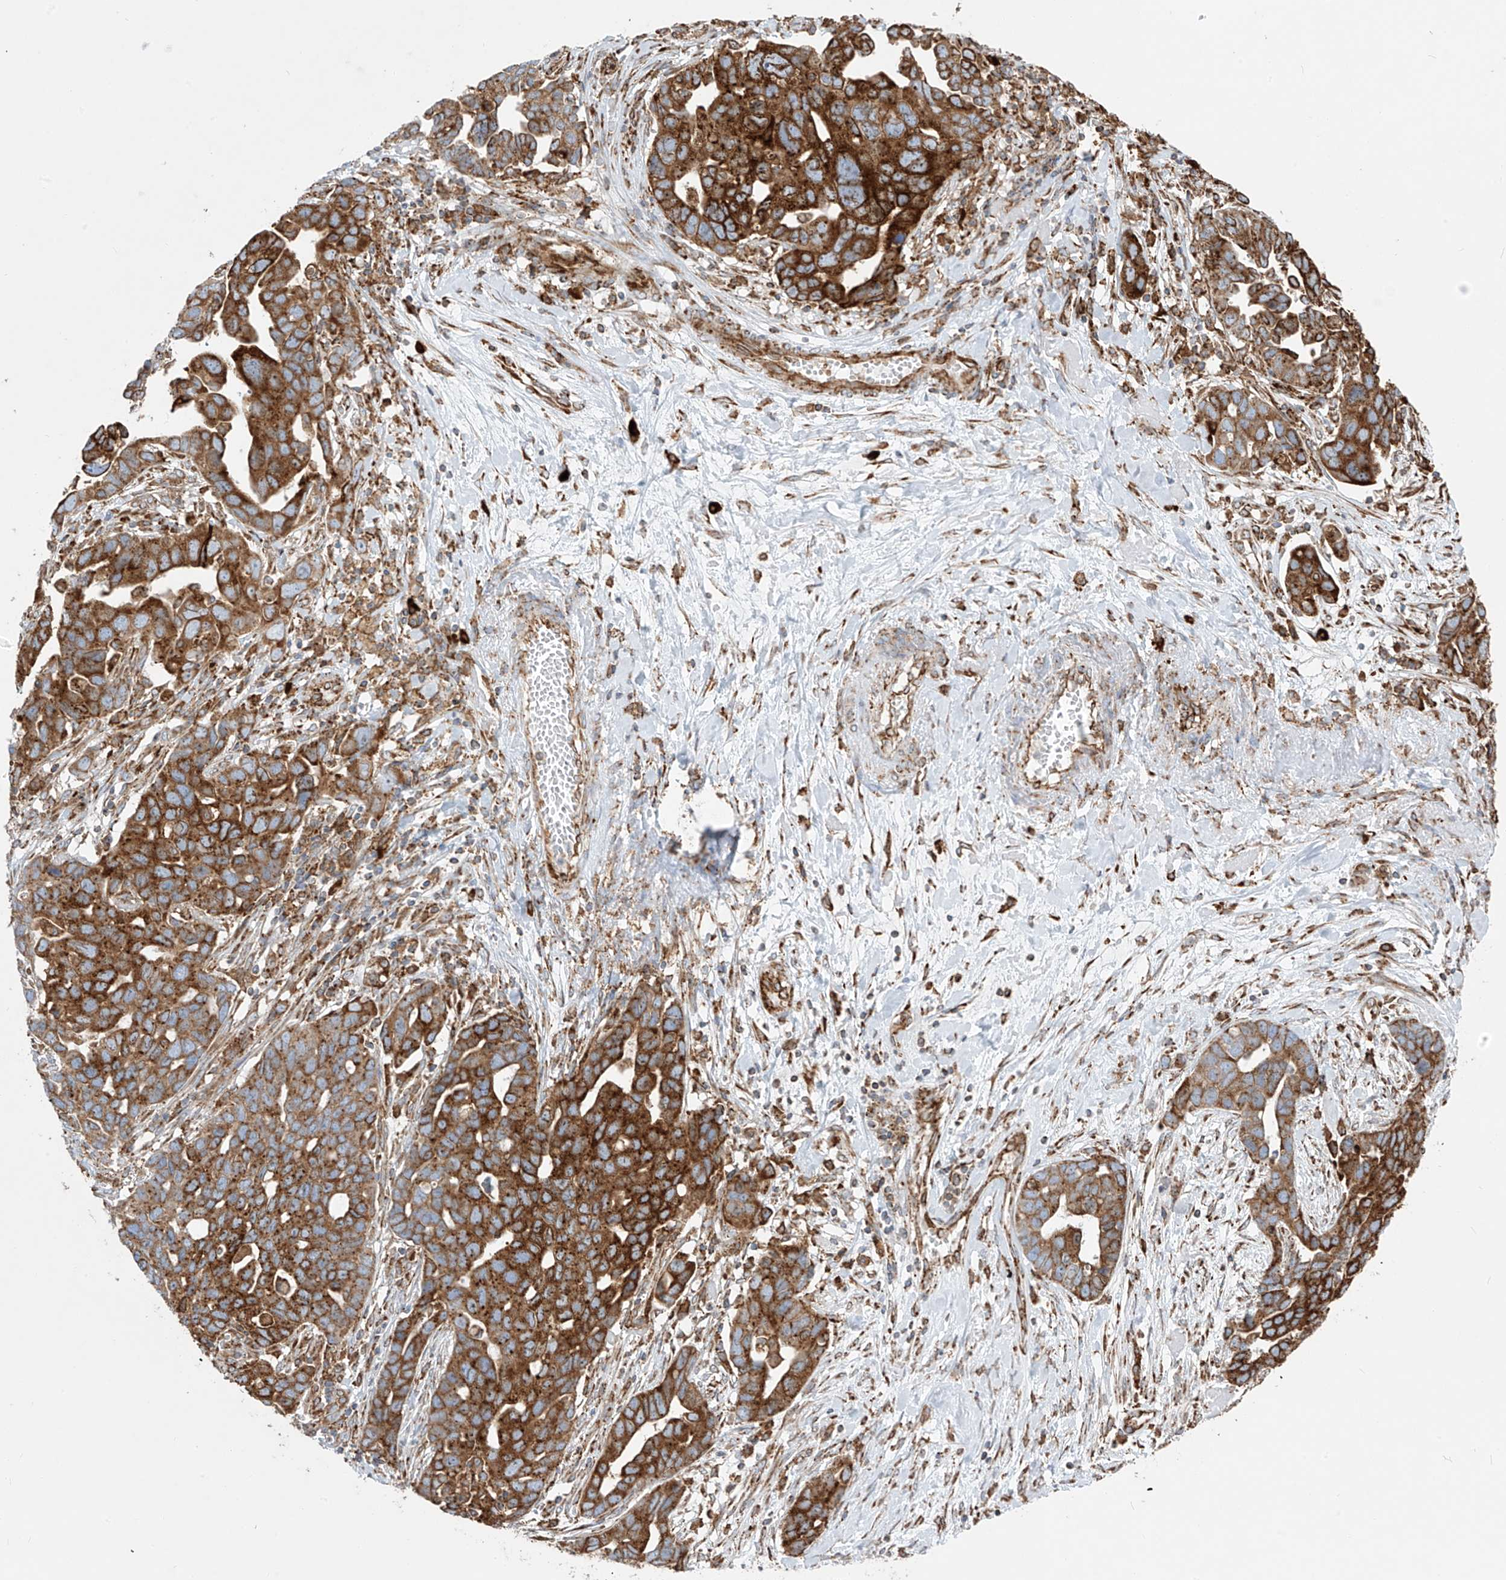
{"staining": {"intensity": "strong", "quantity": ">75%", "location": "cytoplasmic/membranous"}, "tissue": "ovarian cancer", "cell_type": "Tumor cells", "image_type": "cancer", "snomed": [{"axis": "morphology", "description": "Cystadenocarcinoma, serous, NOS"}, {"axis": "topography", "description": "Ovary"}], "caption": "A histopathology image showing strong cytoplasmic/membranous positivity in about >75% of tumor cells in ovarian serous cystadenocarcinoma, as visualized by brown immunohistochemical staining.", "gene": "MX1", "patient": {"sex": "female", "age": 54}}